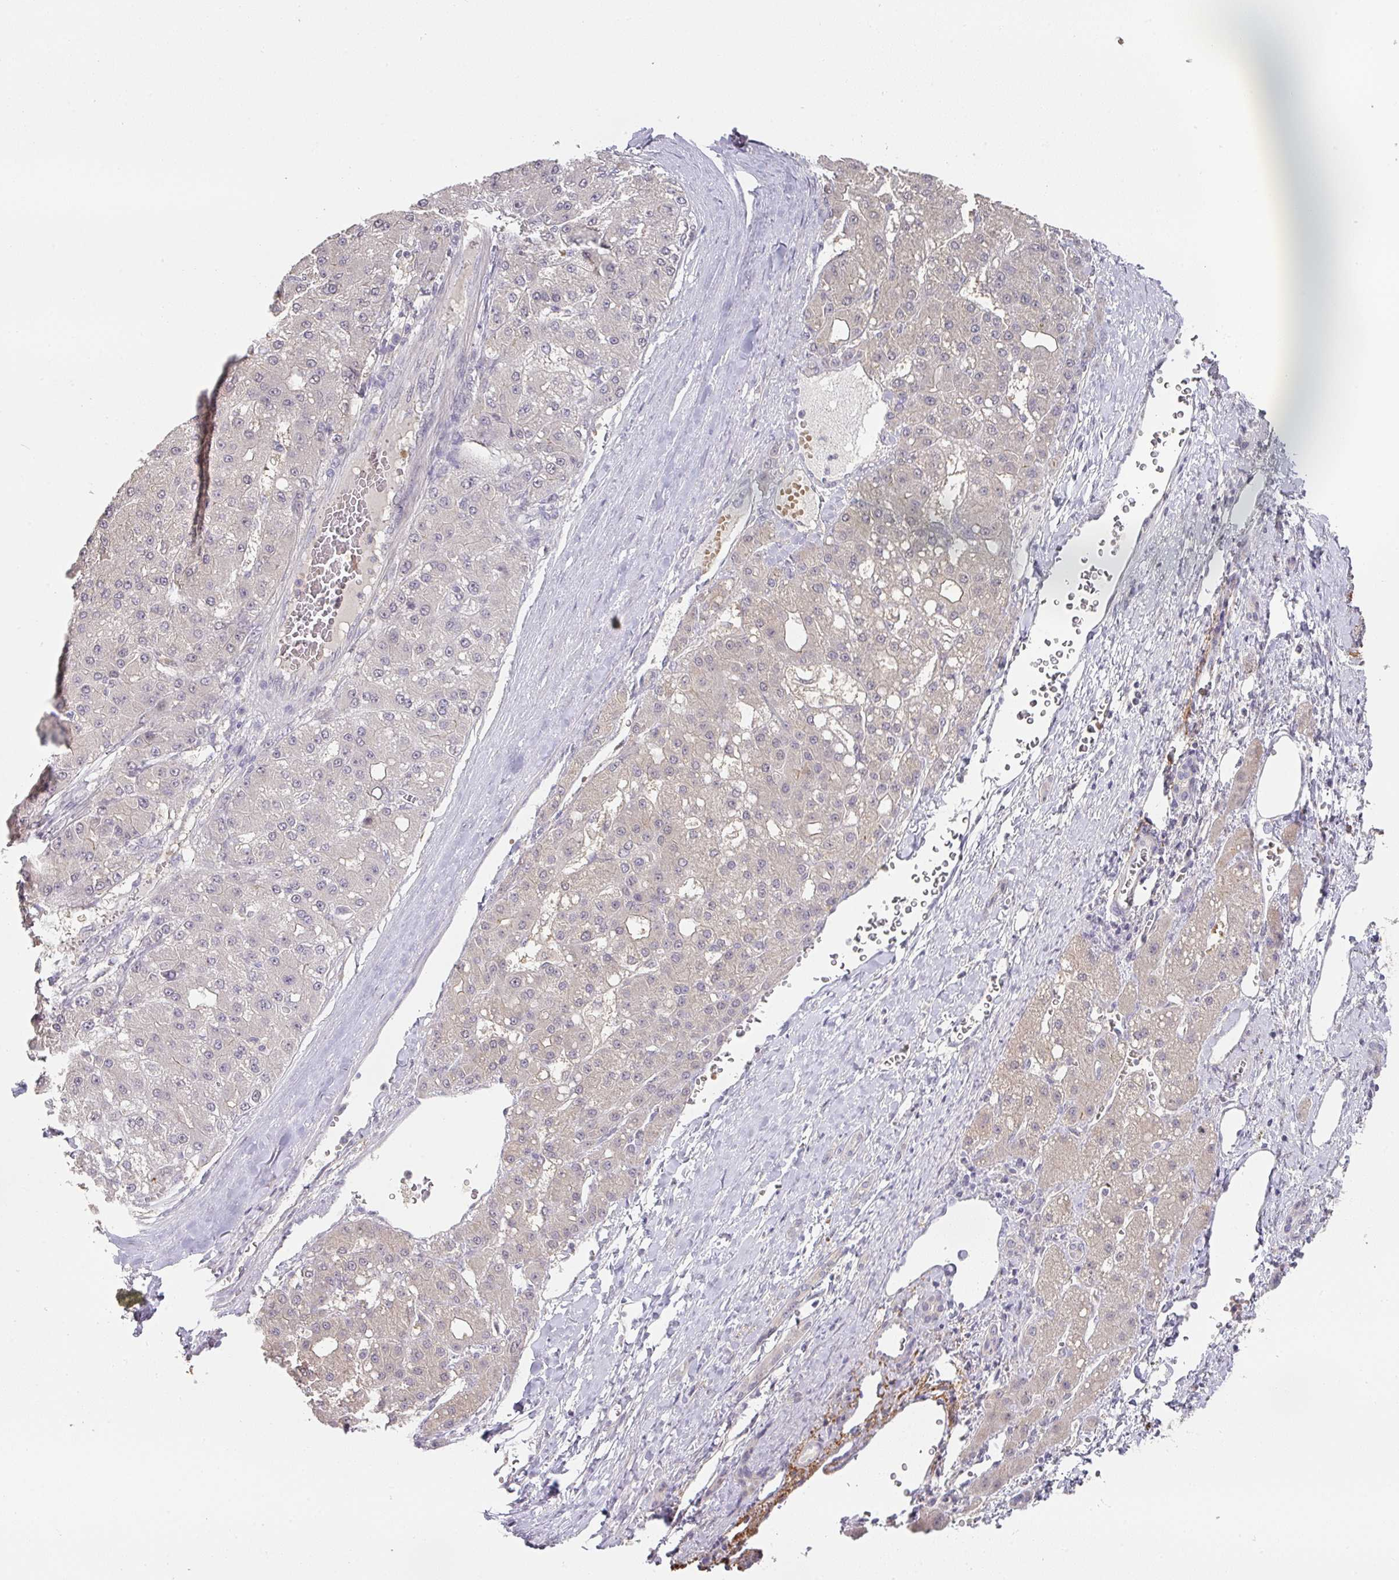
{"staining": {"intensity": "negative", "quantity": "none", "location": "none"}, "tissue": "liver cancer", "cell_type": "Tumor cells", "image_type": "cancer", "snomed": [{"axis": "morphology", "description": "Carcinoma, Hepatocellular, NOS"}, {"axis": "topography", "description": "Liver"}], "caption": "A micrograph of liver hepatocellular carcinoma stained for a protein demonstrates no brown staining in tumor cells. (DAB (3,3'-diaminobenzidine) IHC visualized using brightfield microscopy, high magnification).", "gene": "FOXN4", "patient": {"sex": "male", "age": 67}}